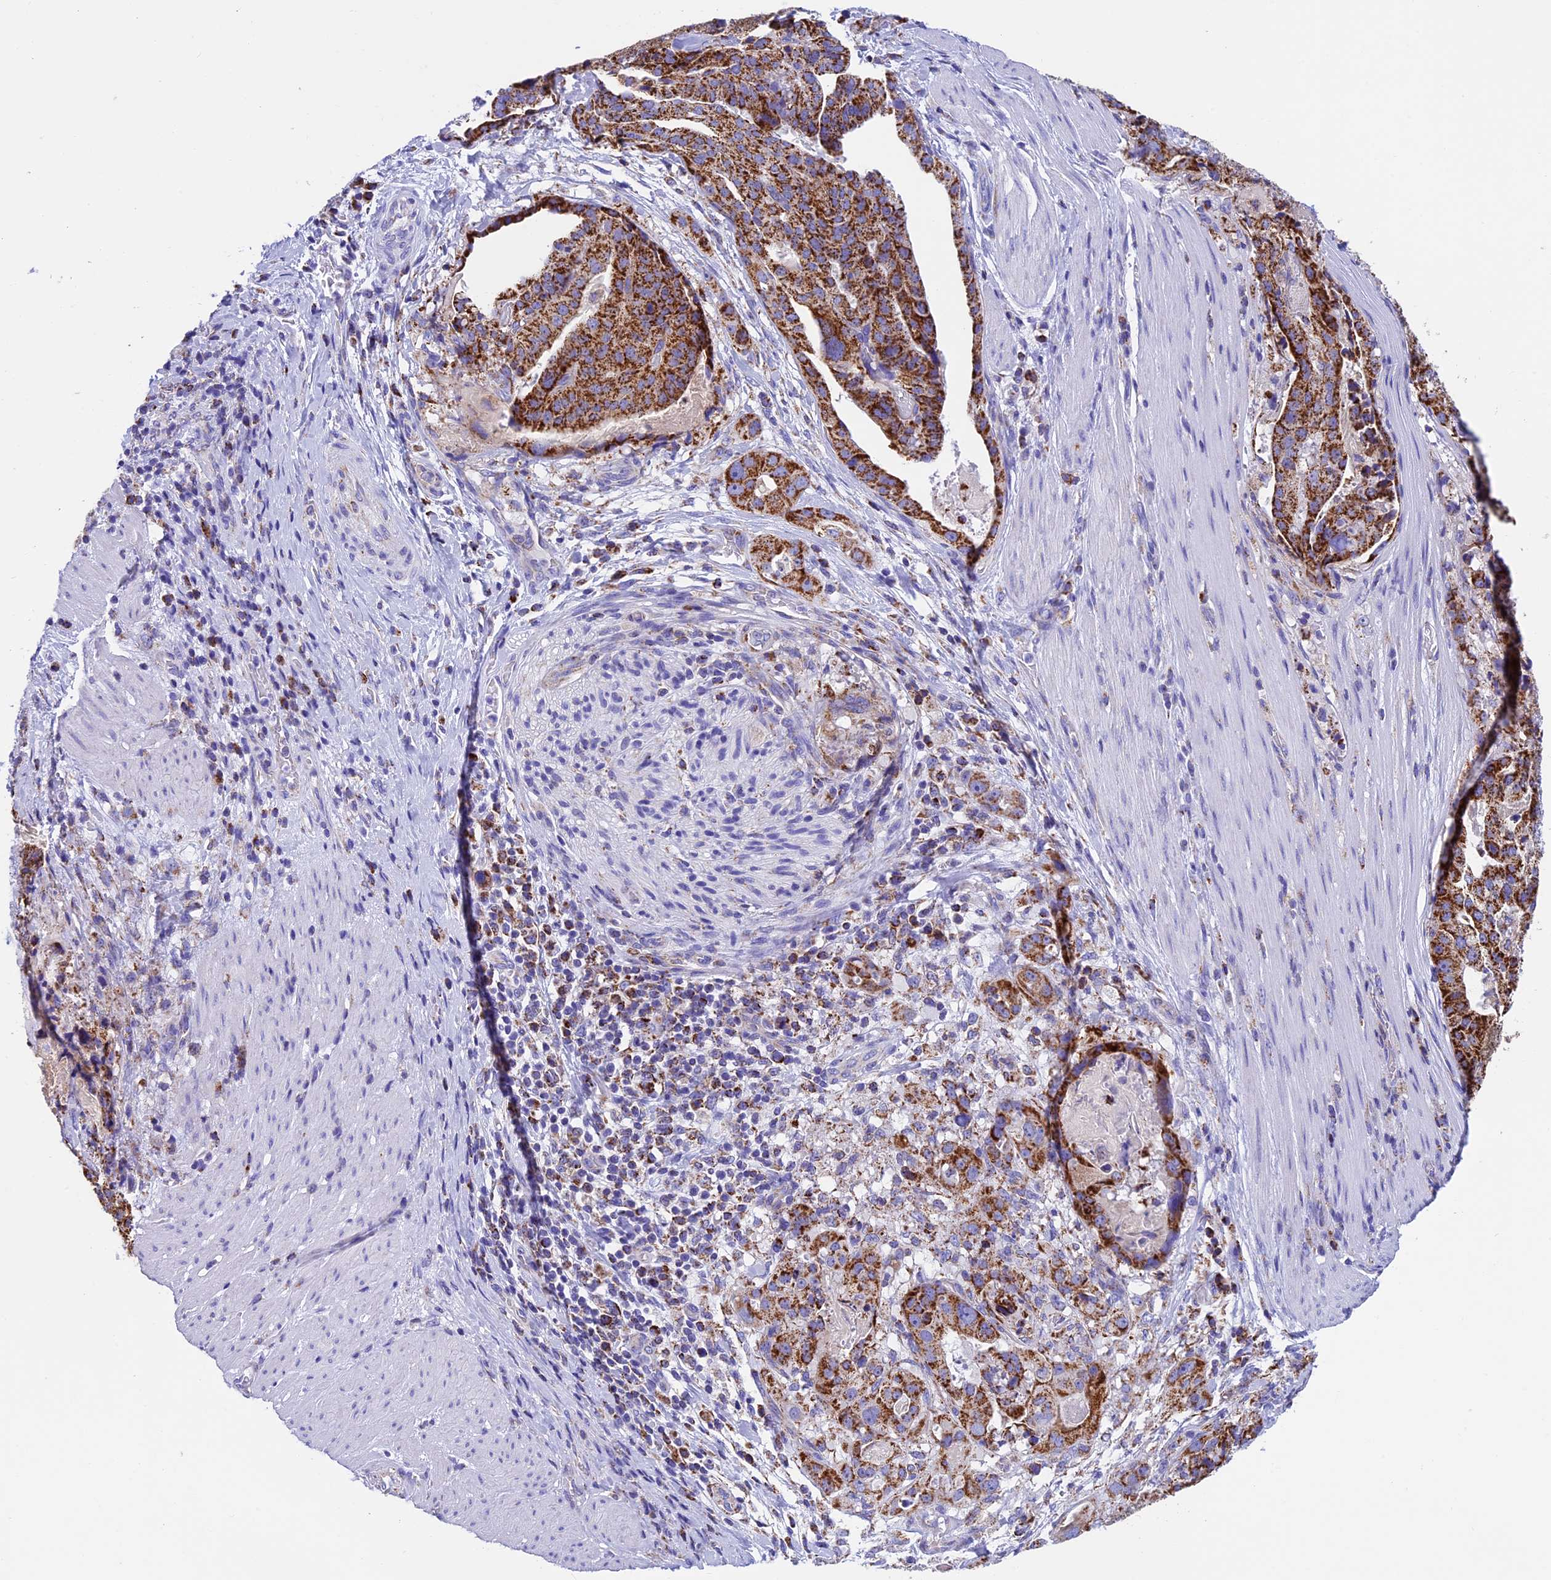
{"staining": {"intensity": "strong", "quantity": ">75%", "location": "cytoplasmic/membranous"}, "tissue": "stomach cancer", "cell_type": "Tumor cells", "image_type": "cancer", "snomed": [{"axis": "morphology", "description": "Adenocarcinoma, NOS"}, {"axis": "topography", "description": "Stomach"}], "caption": "The image demonstrates immunohistochemical staining of stomach cancer. There is strong cytoplasmic/membranous staining is seen in about >75% of tumor cells. (DAB IHC, brown staining for protein, blue staining for nuclei).", "gene": "SLC8B1", "patient": {"sex": "male", "age": 48}}